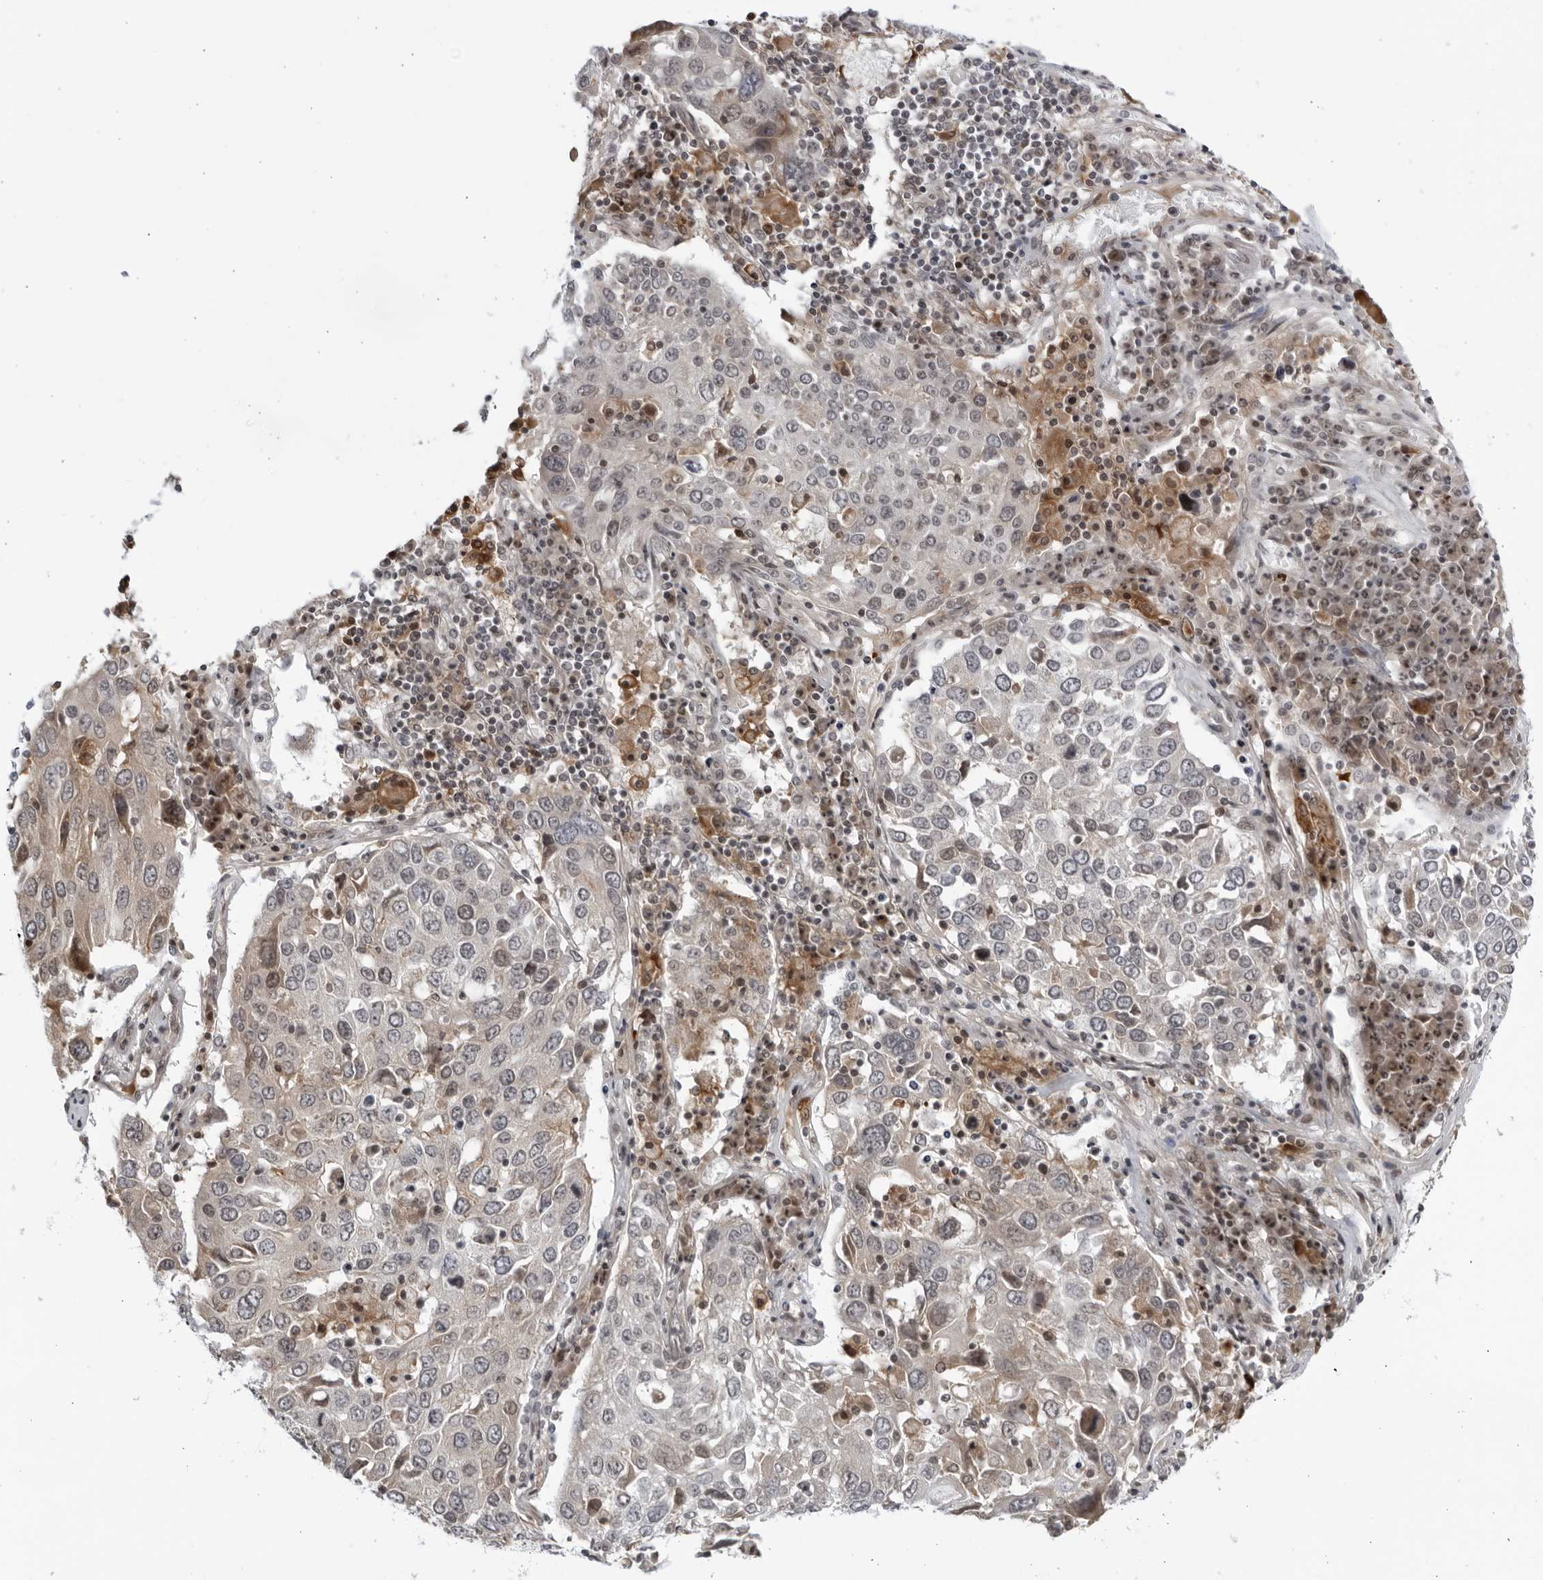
{"staining": {"intensity": "weak", "quantity": "<25%", "location": "cytoplasmic/membranous"}, "tissue": "lung cancer", "cell_type": "Tumor cells", "image_type": "cancer", "snomed": [{"axis": "morphology", "description": "Squamous cell carcinoma, NOS"}, {"axis": "topography", "description": "Lung"}], "caption": "Lung cancer stained for a protein using immunohistochemistry (IHC) shows no positivity tumor cells.", "gene": "DTL", "patient": {"sex": "male", "age": 65}}